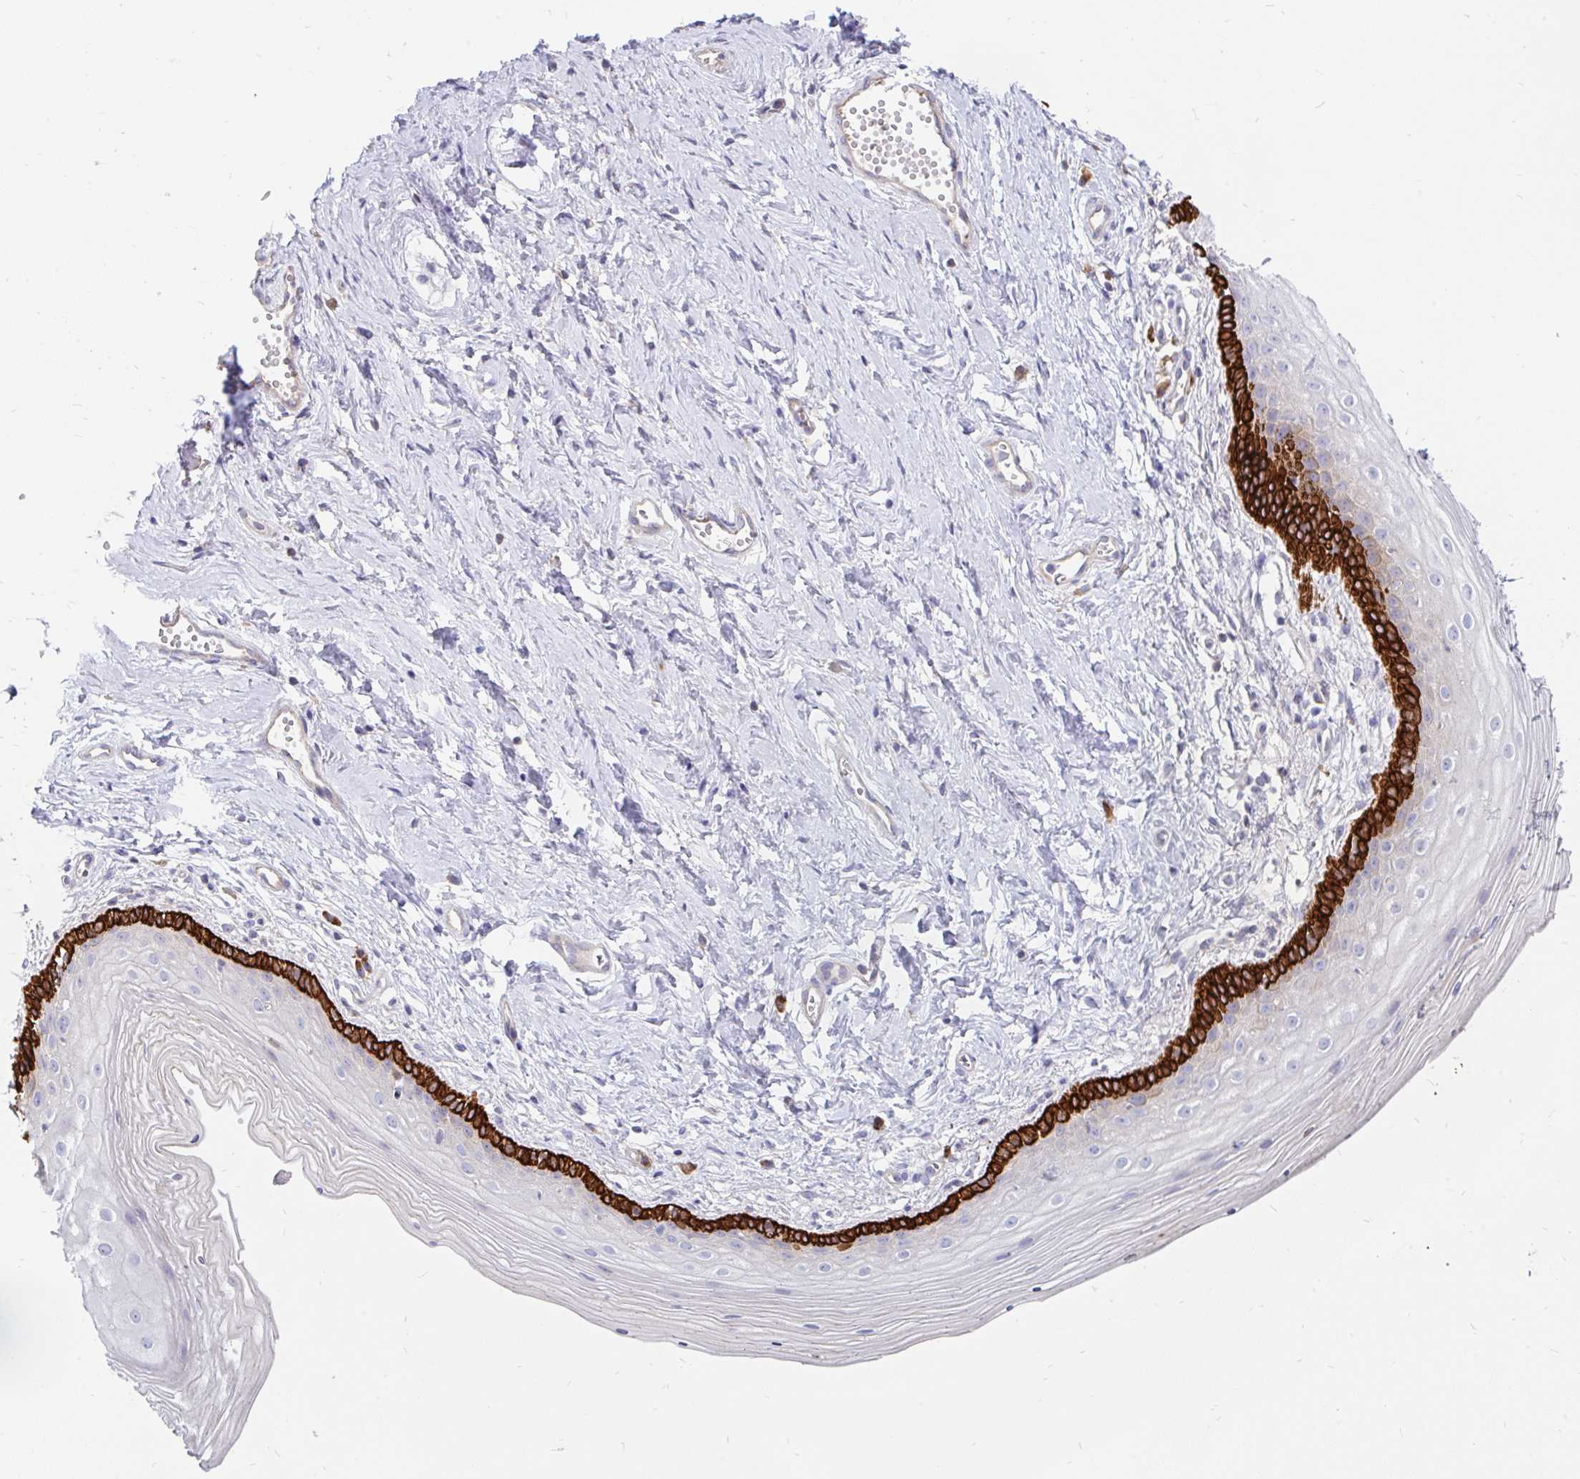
{"staining": {"intensity": "strong", "quantity": "25%-75%", "location": "cytoplasmic/membranous"}, "tissue": "vagina", "cell_type": "Squamous epithelial cells", "image_type": "normal", "snomed": [{"axis": "morphology", "description": "Normal tissue, NOS"}, {"axis": "topography", "description": "Vagina"}], "caption": "Immunohistochemistry (IHC) (DAB) staining of benign human vagina exhibits strong cytoplasmic/membranous protein staining in approximately 25%-75% of squamous epithelial cells. (DAB = brown stain, brightfield microscopy at high magnification).", "gene": "LRRC26", "patient": {"sex": "female", "age": 38}}